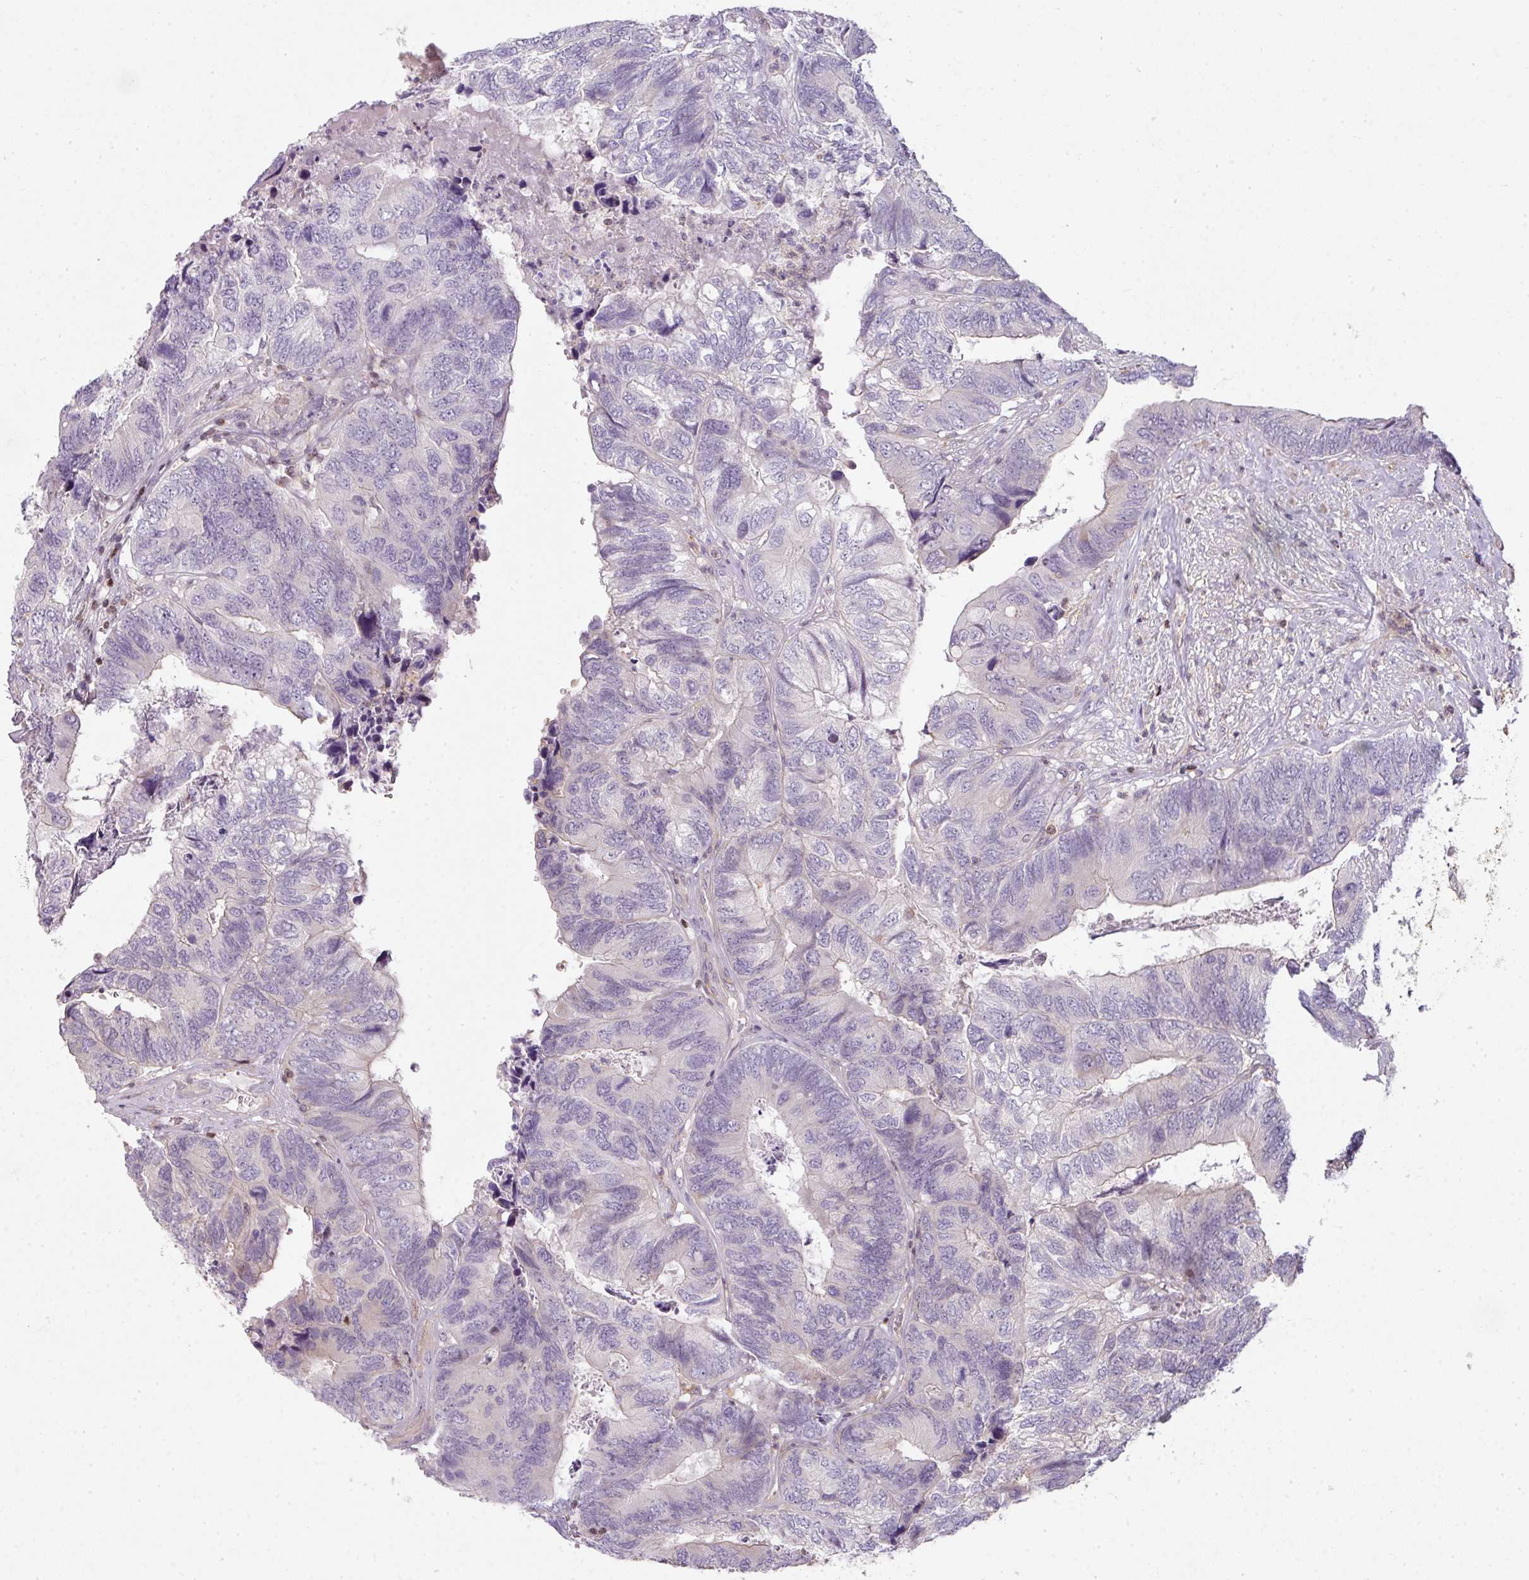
{"staining": {"intensity": "negative", "quantity": "none", "location": "none"}, "tissue": "colorectal cancer", "cell_type": "Tumor cells", "image_type": "cancer", "snomed": [{"axis": "morphology", "description": "Adenocarcinoma, NOS"}, {"axis": "topography", "description": "Colon"}], "caption": "Tumor cells show no significant positivity in colorectal adenocarcinoma.", "gene": "STAT5A", "patient": {"sex": "female", "age": 67}}